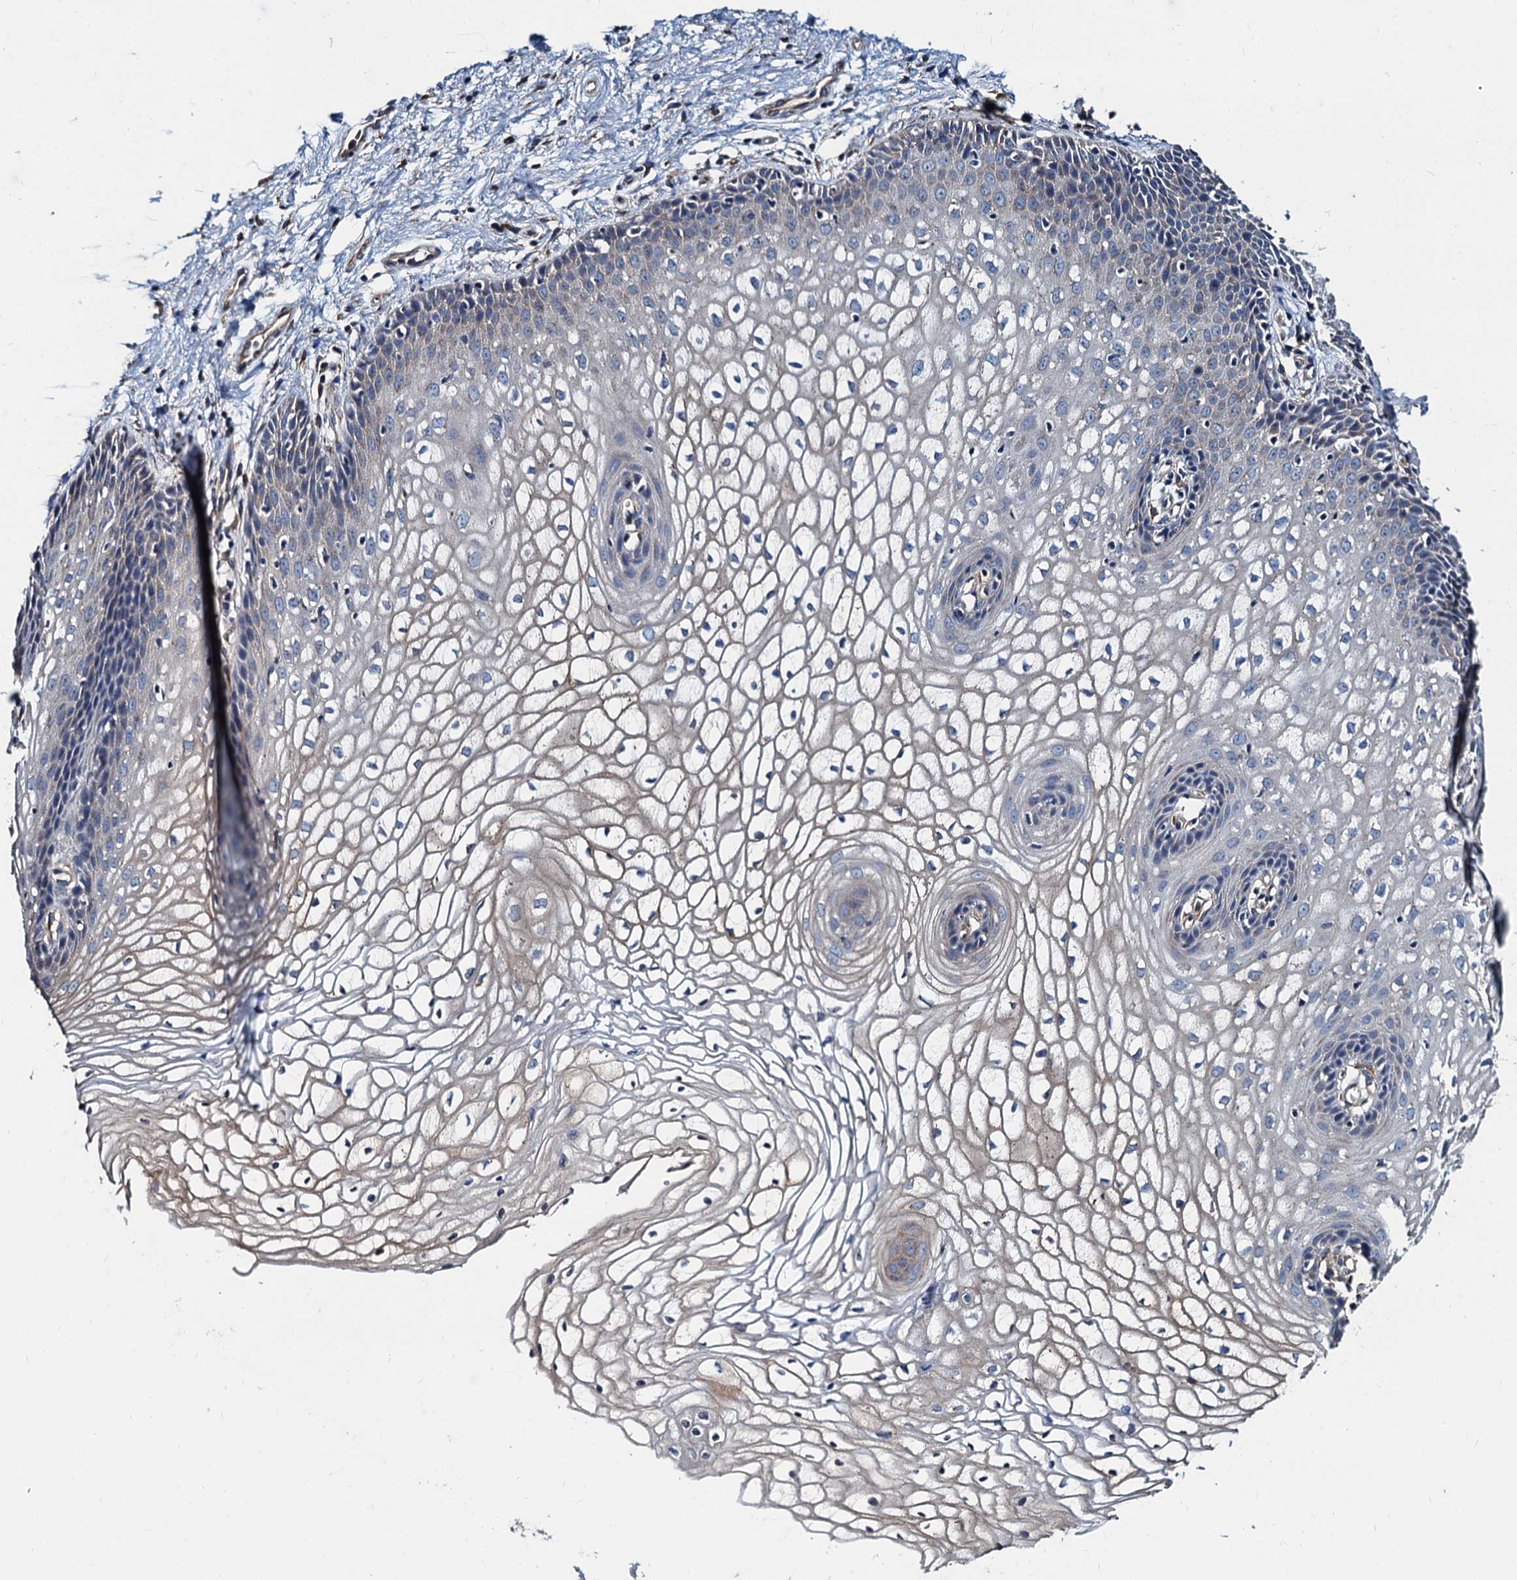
{"staining": {"intensity": "moderate", "quantity": "<25%", "location": "cytoplasmic/membranous"}, "tissue": "vagina", "cell_type": "Squamous epithelial cells", "image_type": "normal", "snomed": [{"axis": "morphology", "description": "Normal tissue, NOS"}, {"axis": "topography", "description": "Vagina"}], "caption": "Protein expression analysis of benign vagina shows moderate cytoplasmic/membranous staining in approximately <25% of squamous epithelial cells.", "gene": "NGRN", "patient": {"sex": "female", "age": 34}}